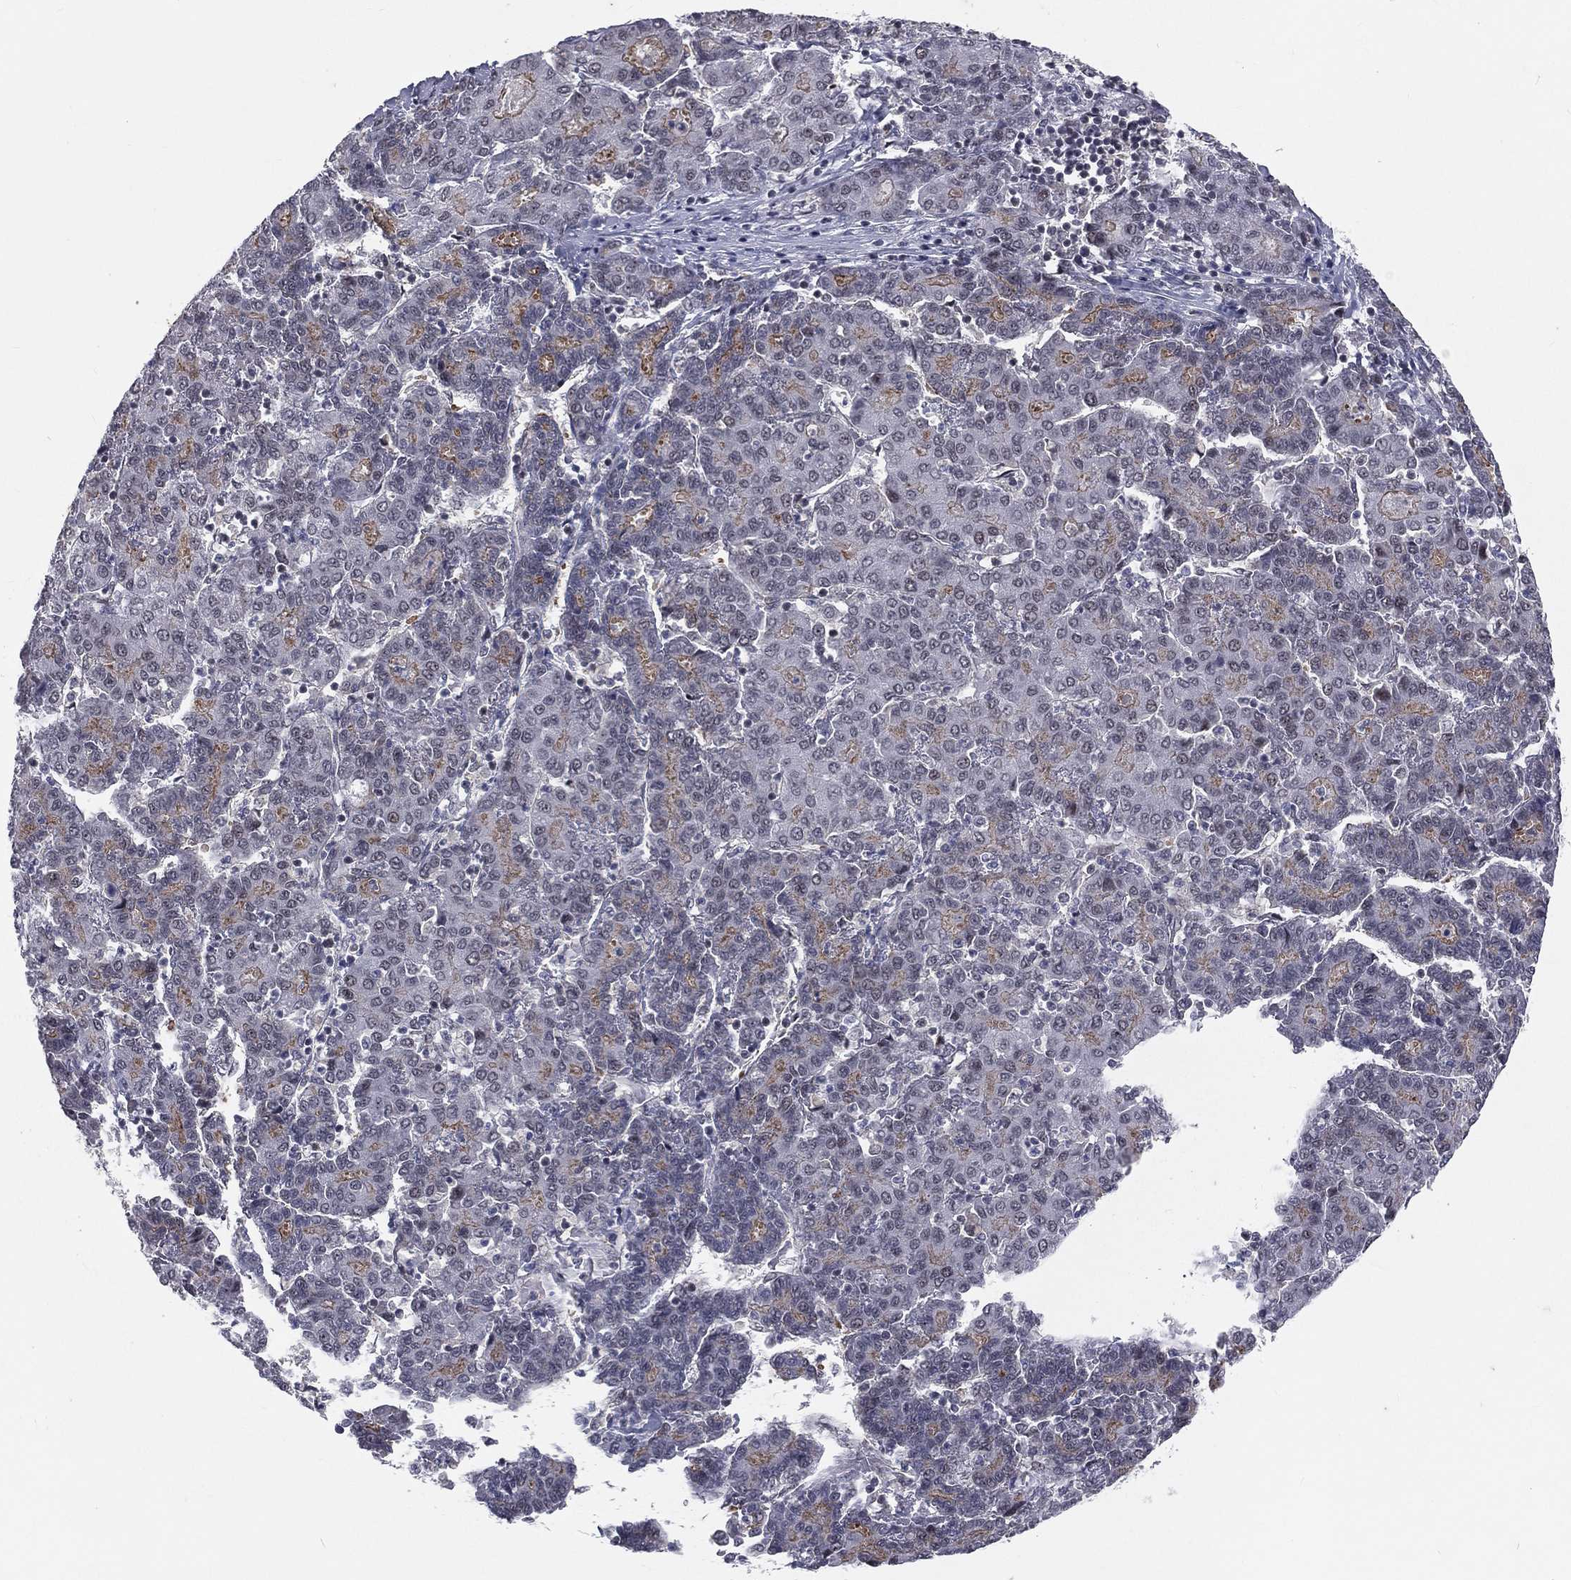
{"staining": {"intensity": "weak", "quantity": "<25%", "location": "cytoplasmic/membranous"}, "tissue": "liver cancer", "cell_type": "Tumor cells", "image_type": "cancer", "snomed": [{"axis": "morphology", "description": "Carcinoma, Hepatocellular, NOS"}, {"axis": "topography", "description": "Liver"}], "caption": "The image demonstrates no significant positivity in tumor cells of liver cancer.", "gene": "MORC2", "patient": {"sex": "male", "age": 65}}